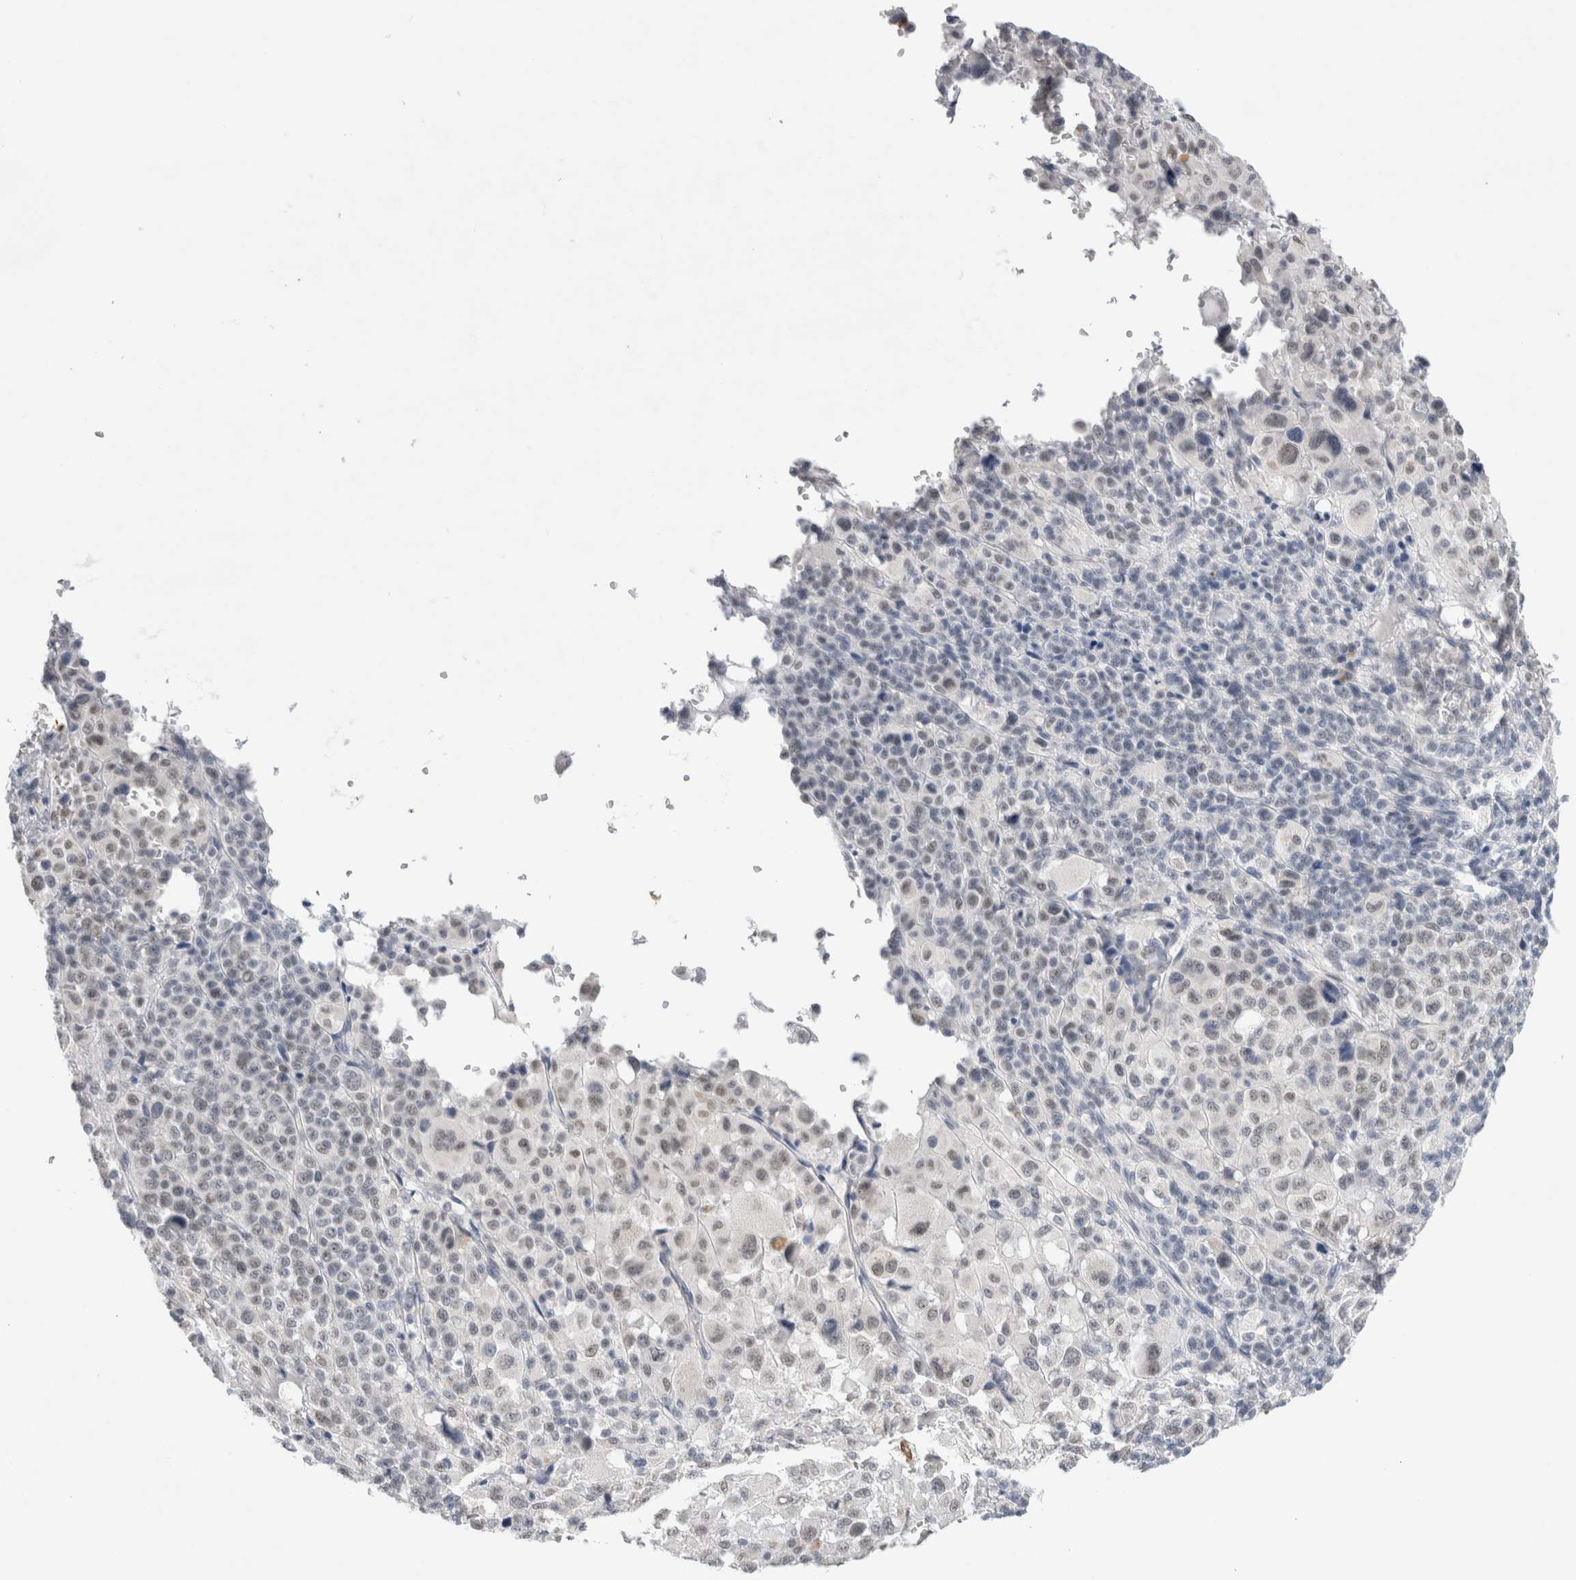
{"staining": {"intensity": "weak", "quantity": "<25%", "location": "nuclear"}, "tissue": "melanoma", "cell_type": "Tumor cells", "image_type": "cancer", "snomed": [{"axis": "morphology", "description": "Malignant melanoma, Metastatic site"}, {"axis": "topography", "description": "Skin"}], "caption": "IHC histopathology image of malignant melanoma (metastatic site) stained for a protein (brown), which shows no positivity in tumor cells.", "gene": "SLC22A12", "patient": {"sex": "female", "age": 74}}